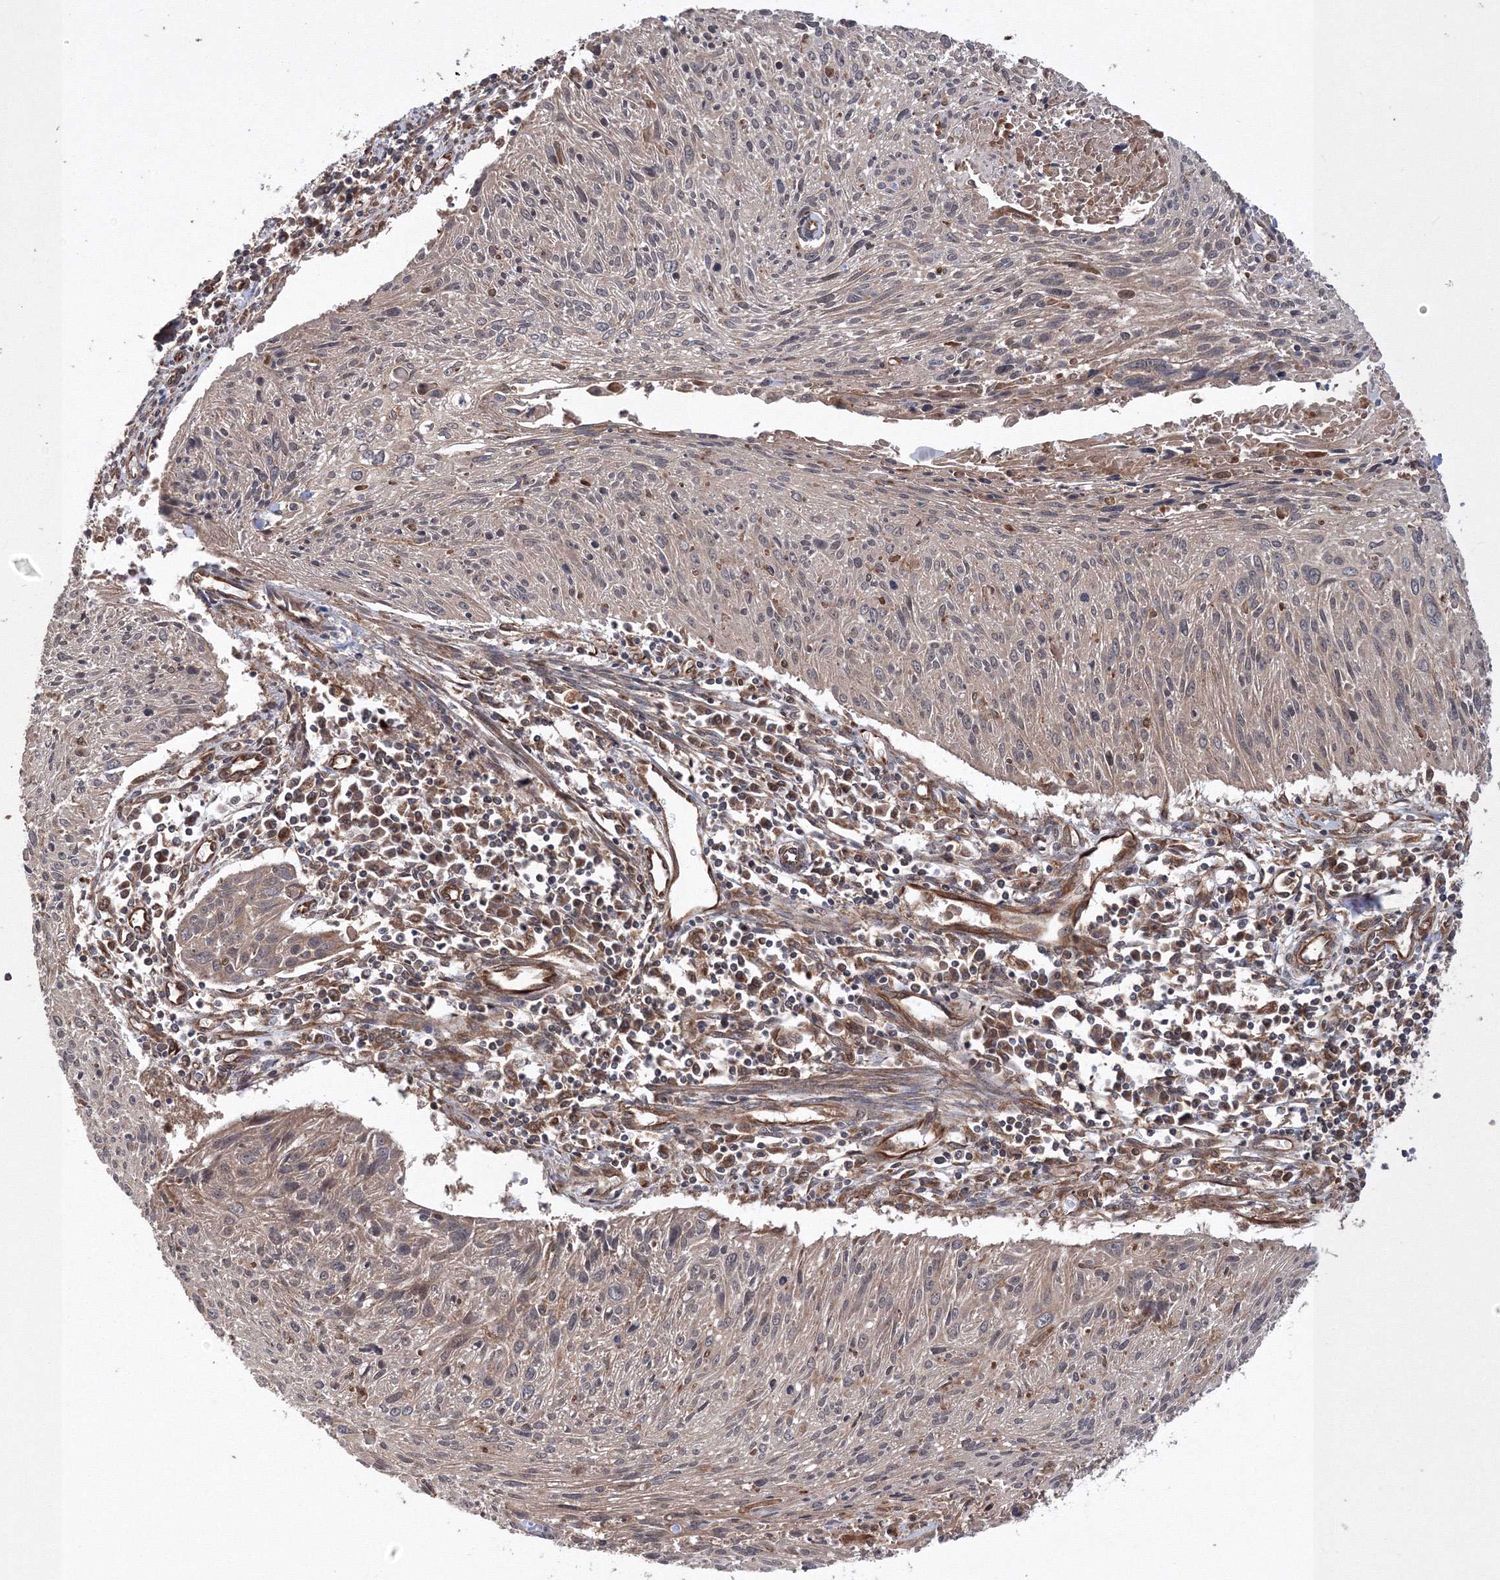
{"staining": {"intensity": "negative", "quantity": "none", "location": "none"}, "tissue": "cervical cancer", "cell_type": "Tumor cells", "image_type": "cancer", "snomed": [{"axis": "morphology", "description": "Squamous cell carcinoma, NOS"}, {"axis": "topography", "description": "Cervix"}], "caption": "The photomicrograph demonstrates no significant expression in tumor cells of cervical cancer (squamous cell carcinoma).", "gene": "ATG3", "patient": {"sex": "female", "age": 51}}